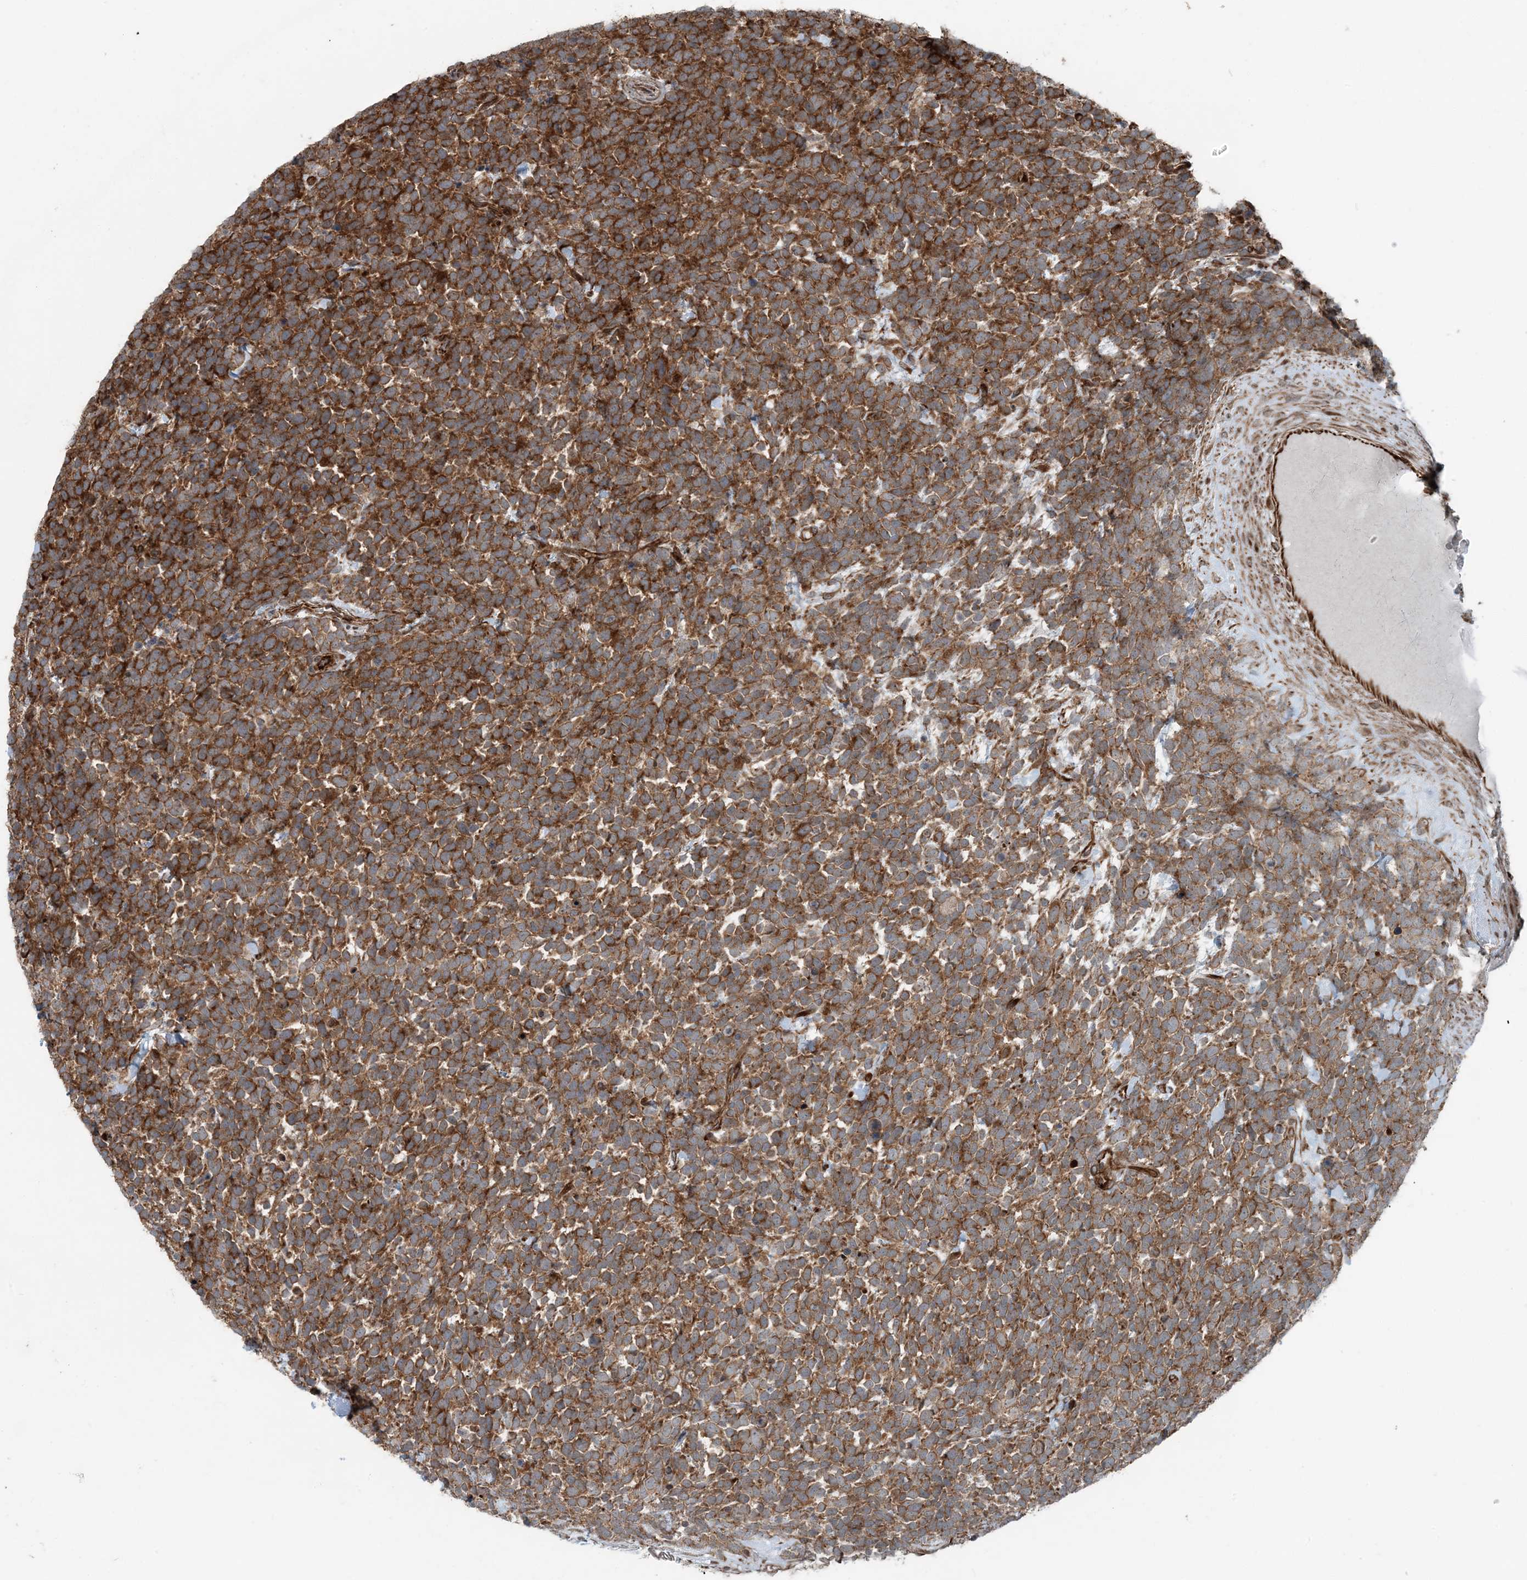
{"staining": {"intensity": "strong", "quantity": "25%-75%", "location": "cytoplasmic/membranous"}, "tissue": "urothelial cancer", "cell_type": "Tumor cells", "image_type": "cancer", "snomed": [{"axis": "morphology", "description": "Urothelial carcinoma, High grade"}, {"axis": "topography", "description": "Urinary bladder"}], "caption": "An image showing strong cytoplasmic/membranous positivity in approximately 25%-75% of tumor cells in urothelial cancer, as visualized by brown immunohistochemical staining.", "gene": "EDEM2", "patient": {"sex": "female", "age": 82}}